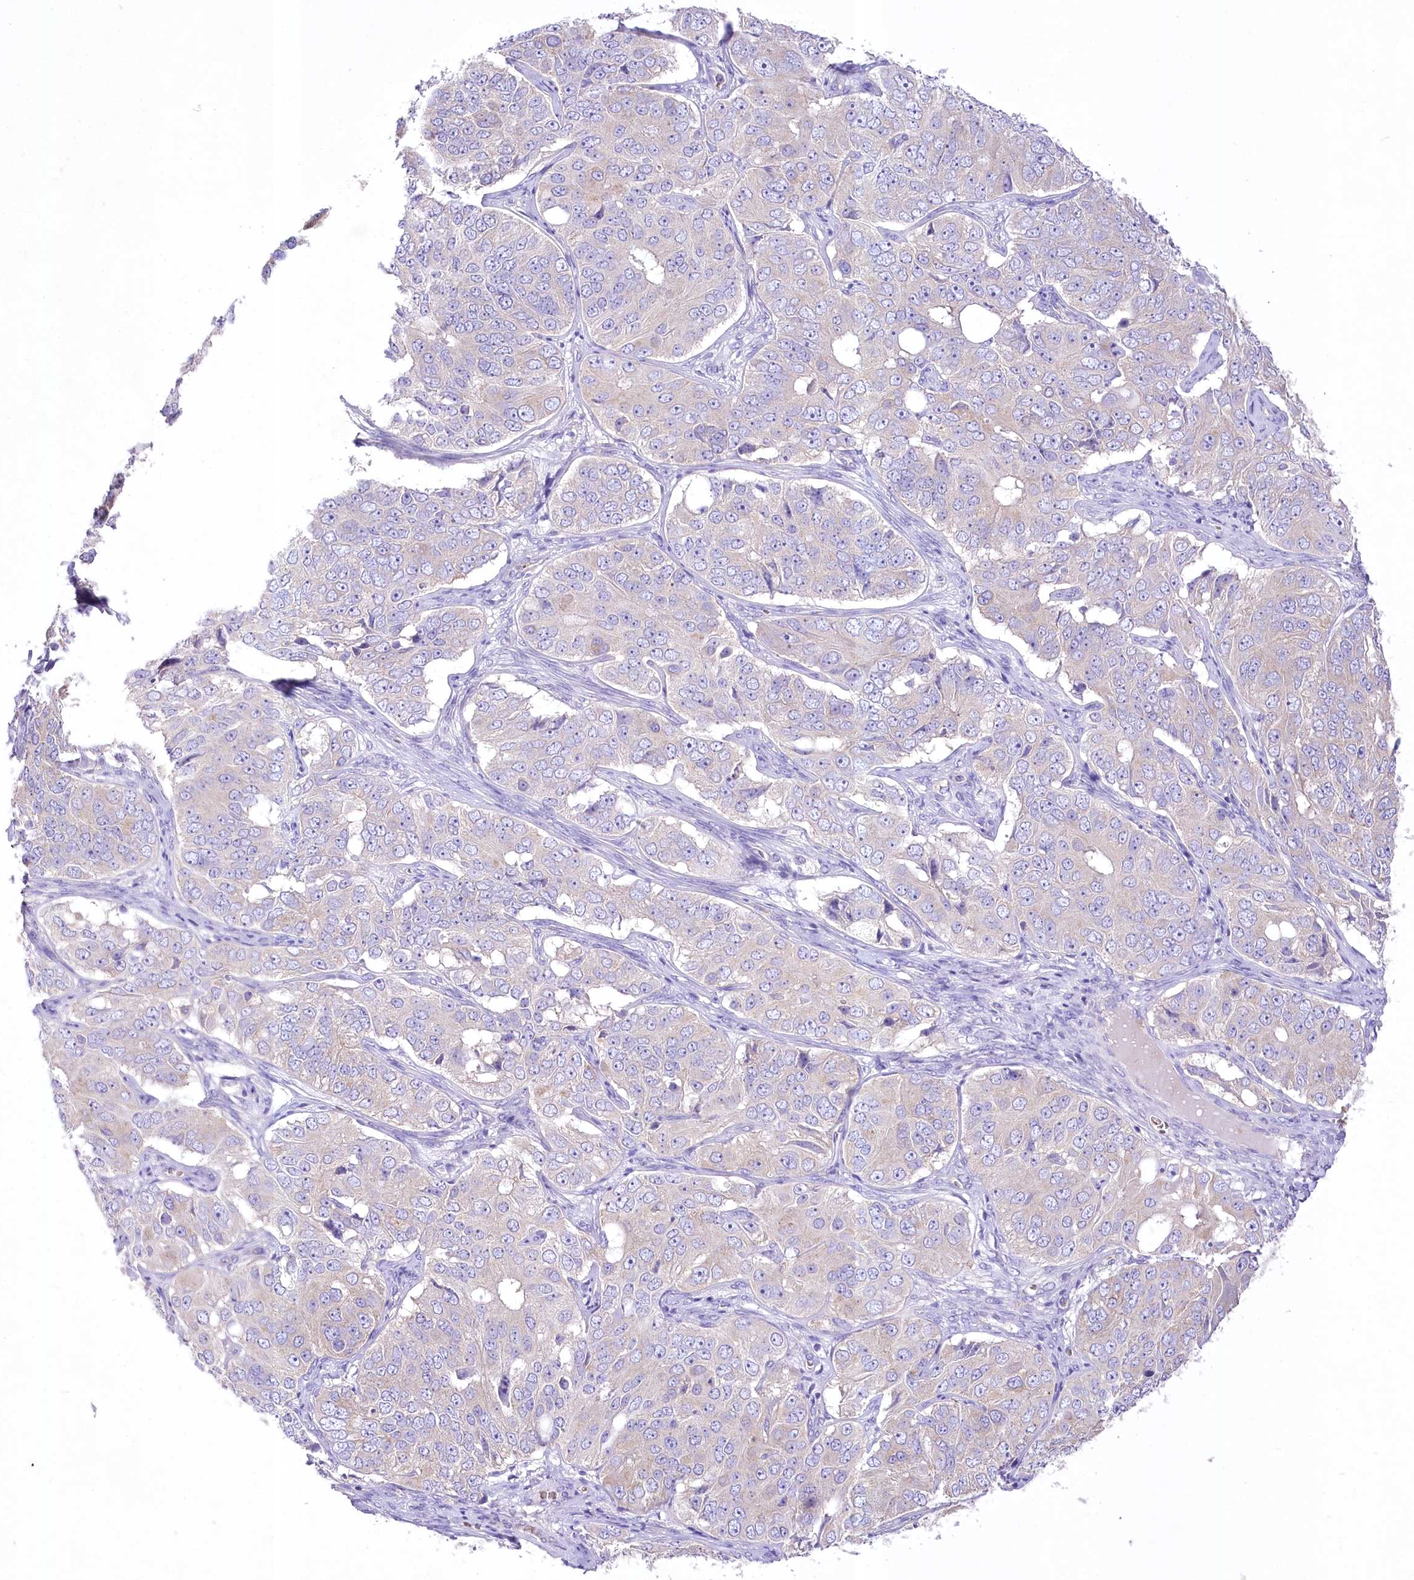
{"staining": {"intensity": "weak", "quantity": "25%-75%", "location": "cytoplasmic/membranous"}, "tissue": "ovarian cancer", "cell_type": "Tumor cells", "image_type": "cancer", "snomed": [{"axis": "morphology", "description": "Carcinoma, endometroid"}, {"axis": "topography", "description": "Ovary"}], "caption": "Human endometroid carcinoma (ovarian) stained for a protein (brown) reveals weak cytoplasmic/membranous positive expression in about 25%-75% of tumor cells.", "gene": "PRSS53", "patient": {"sex": "female", "age": 51}}